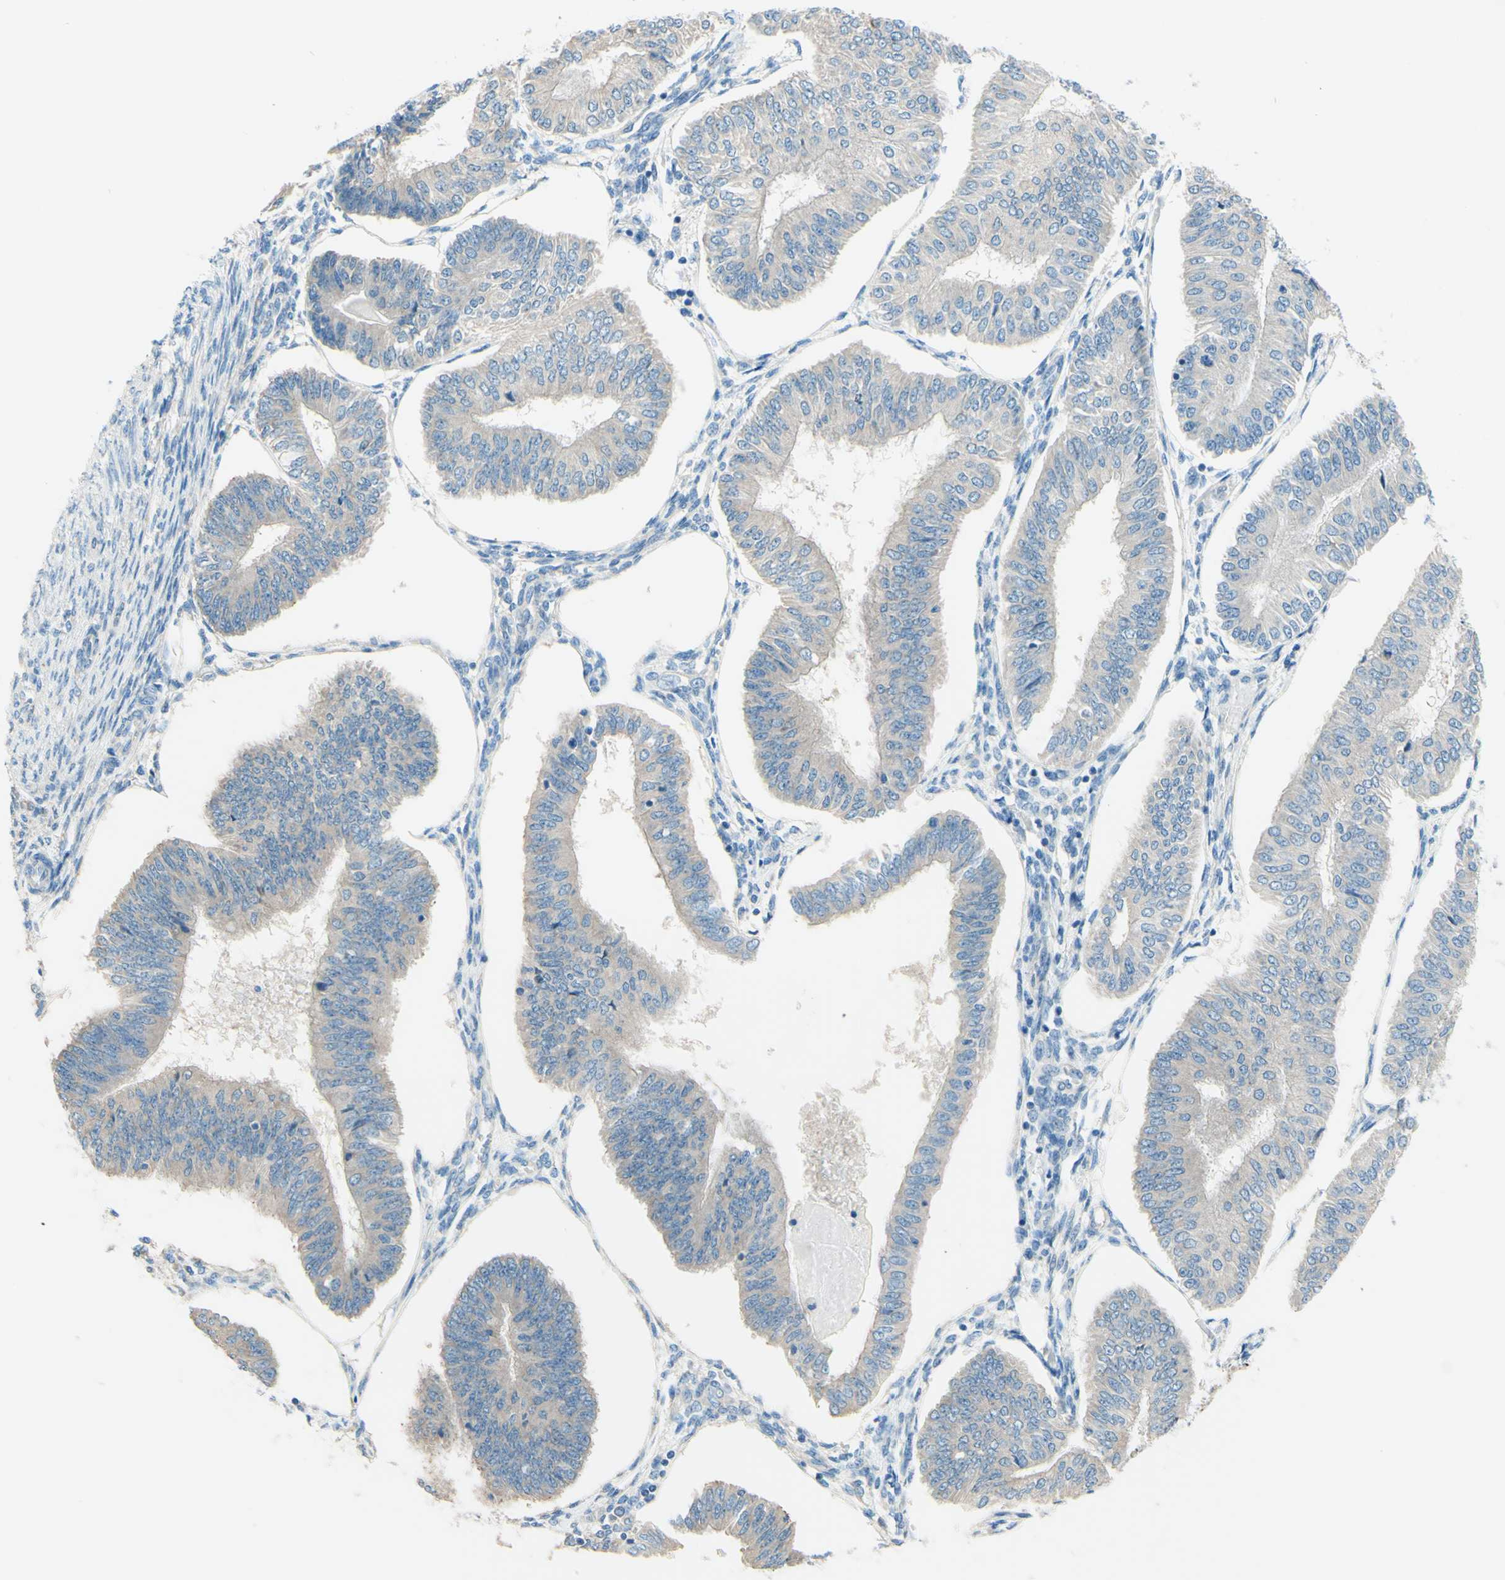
{"staining": {"intensity": "weak", "quantity": ">75%", "location": "cytoplasmic/membranous"}, "tissue": "endometrial cancer", "cell_type": "Tumor cells", "image_type": "cancer", "snomed": [{"axis": "morphology", "description": "Adenocarcinoma, NOS"}, {"axis": "topography", "description": "Endometrium"}], "caption": "Tumor cells reveal low levels of weak cytoplasmic/membranous positivity in approximately >75% of cells in human endometrial cancer.", "gene": "PASD1", "patient": {"sex": "female", "age": 58}}